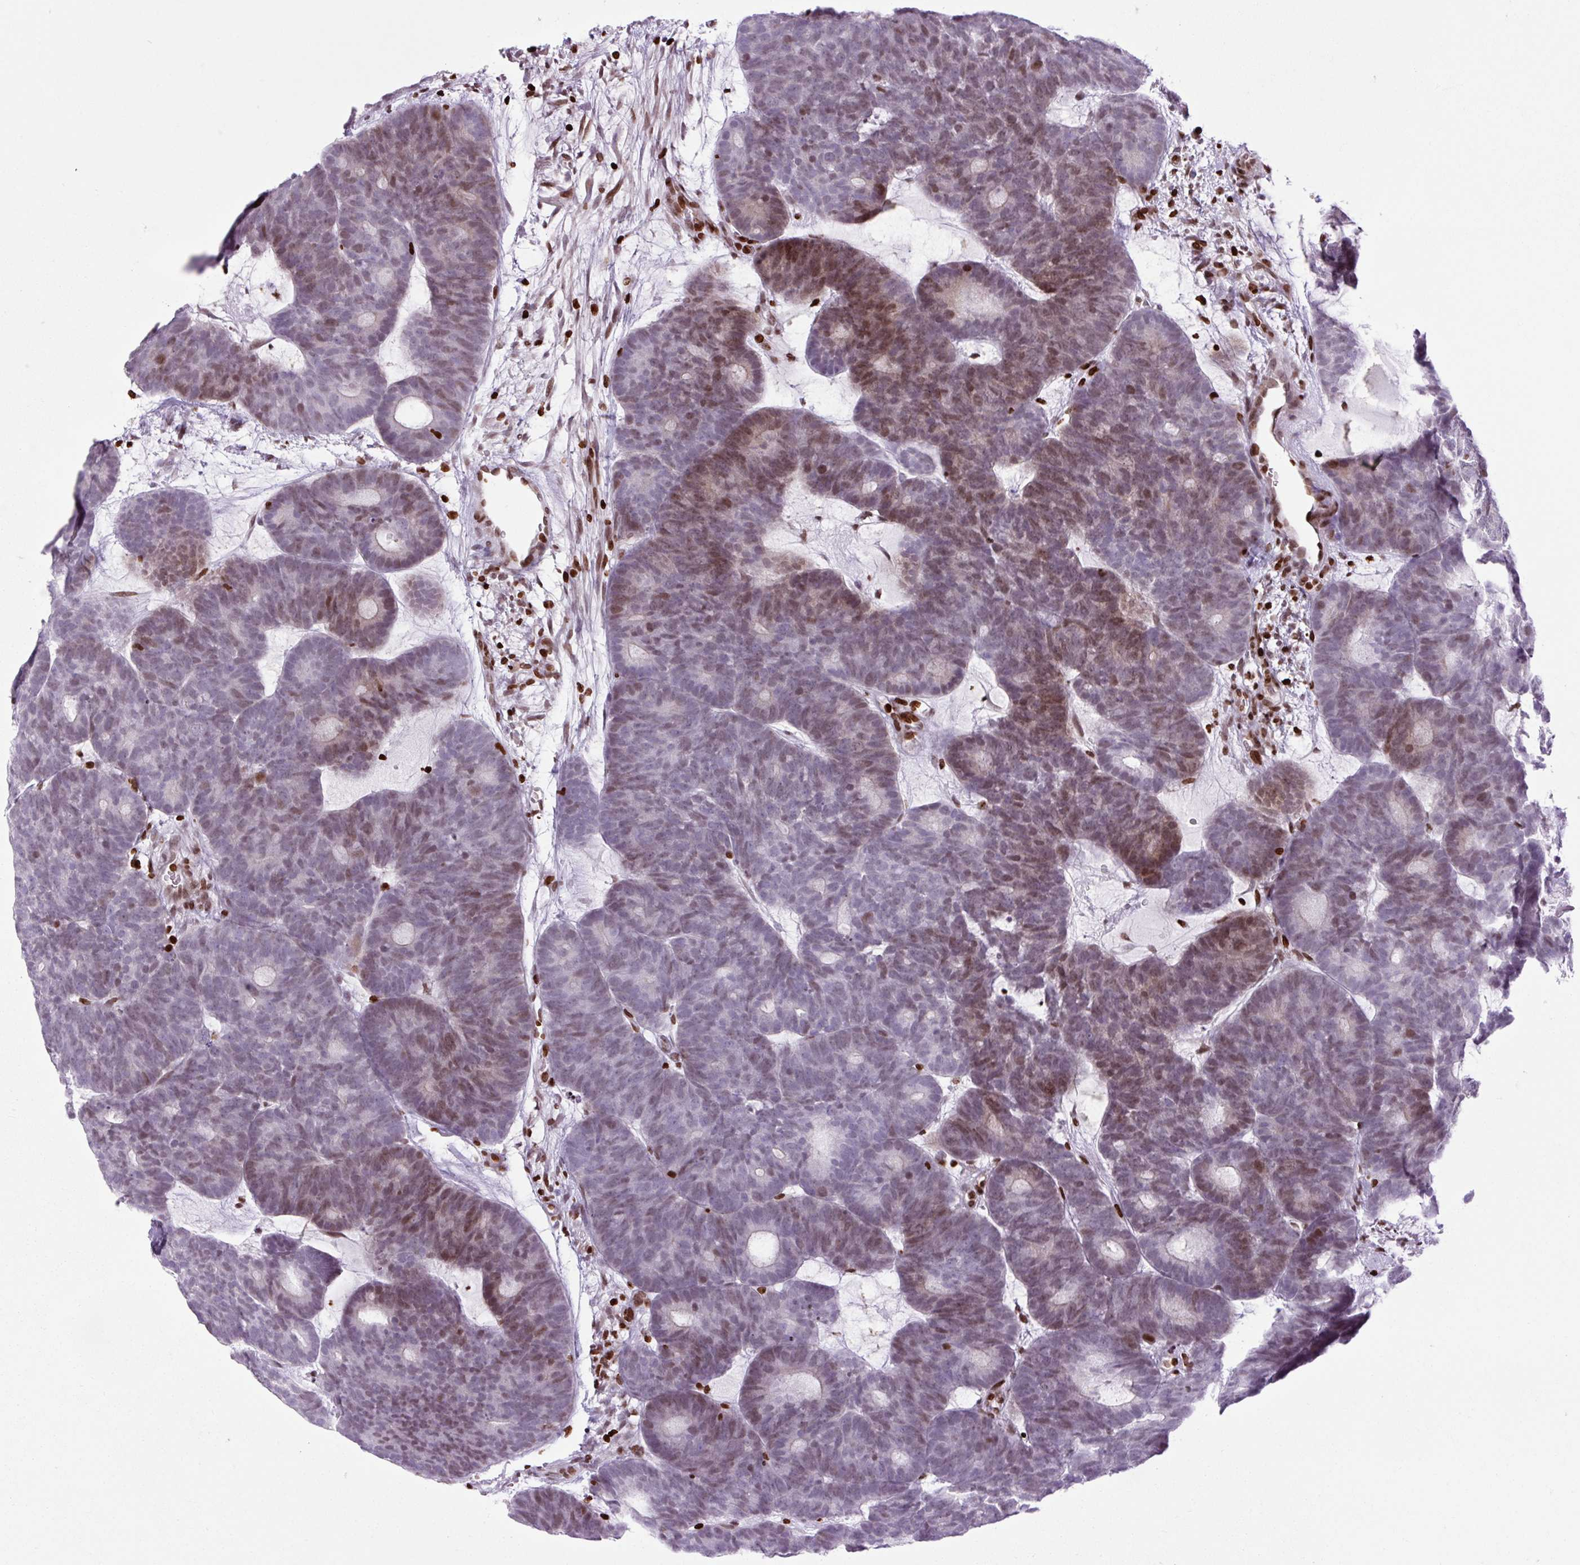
{"staining": {"intensity": "moderate", "quantity": "<25%", "location": "nuclear"}, "tissue": "head and neck cancer", "cell_type": "Tumor cells", "image_type": "cancer", "snomed": [{"axis": "morphology", "description": "Adenocarcinoma, NOS"}, {"axis": "topography", "description": "Head-Neck"}], "caption": "Head and neck cancer stained with DAB (3,3'-diaminobenzidine) immunohistochemistry demonstrates low levels of moderate nuclear expression in approximately <25% of tumor cells.", "gene": "H1-3", "patient": {"sex": "female", "age": 81}}